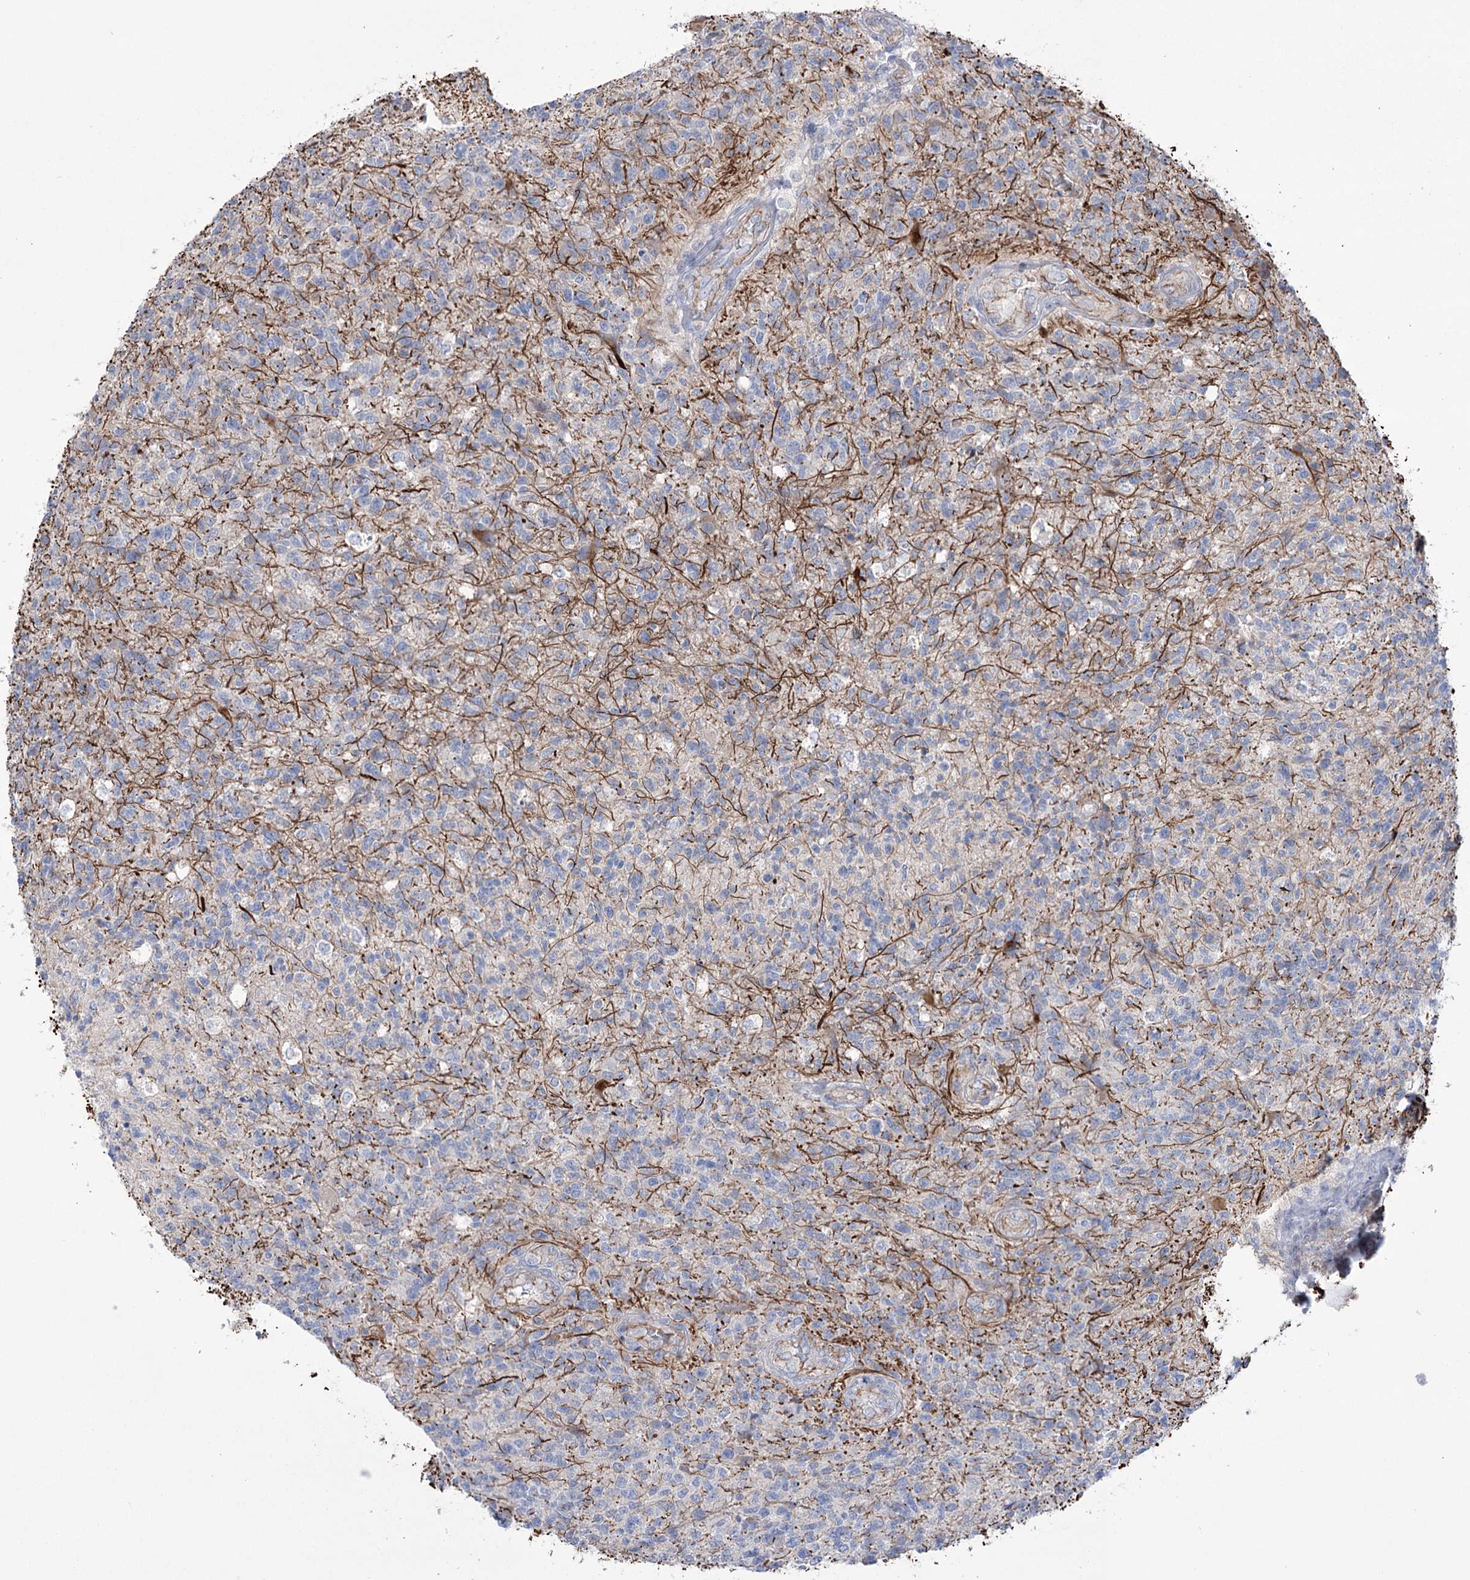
{"staining": {"intensity": "negative", "quantity": "none", "location": "none"}, "tissue": "glioma", "cell_type": "Tumor cells", "image_type": "cancer", "snomed": [{"axis": "morphology", "description": "Glioma, malignant, High grade"}, {"axis": "topography", "description": "Brain"}], "caption": "The photomicrograph exhibits no staining of tumor cells in high-grade glioma (malignant).", "gene": "TRIM71", "patient": {"sex": "male", "age": 56}}